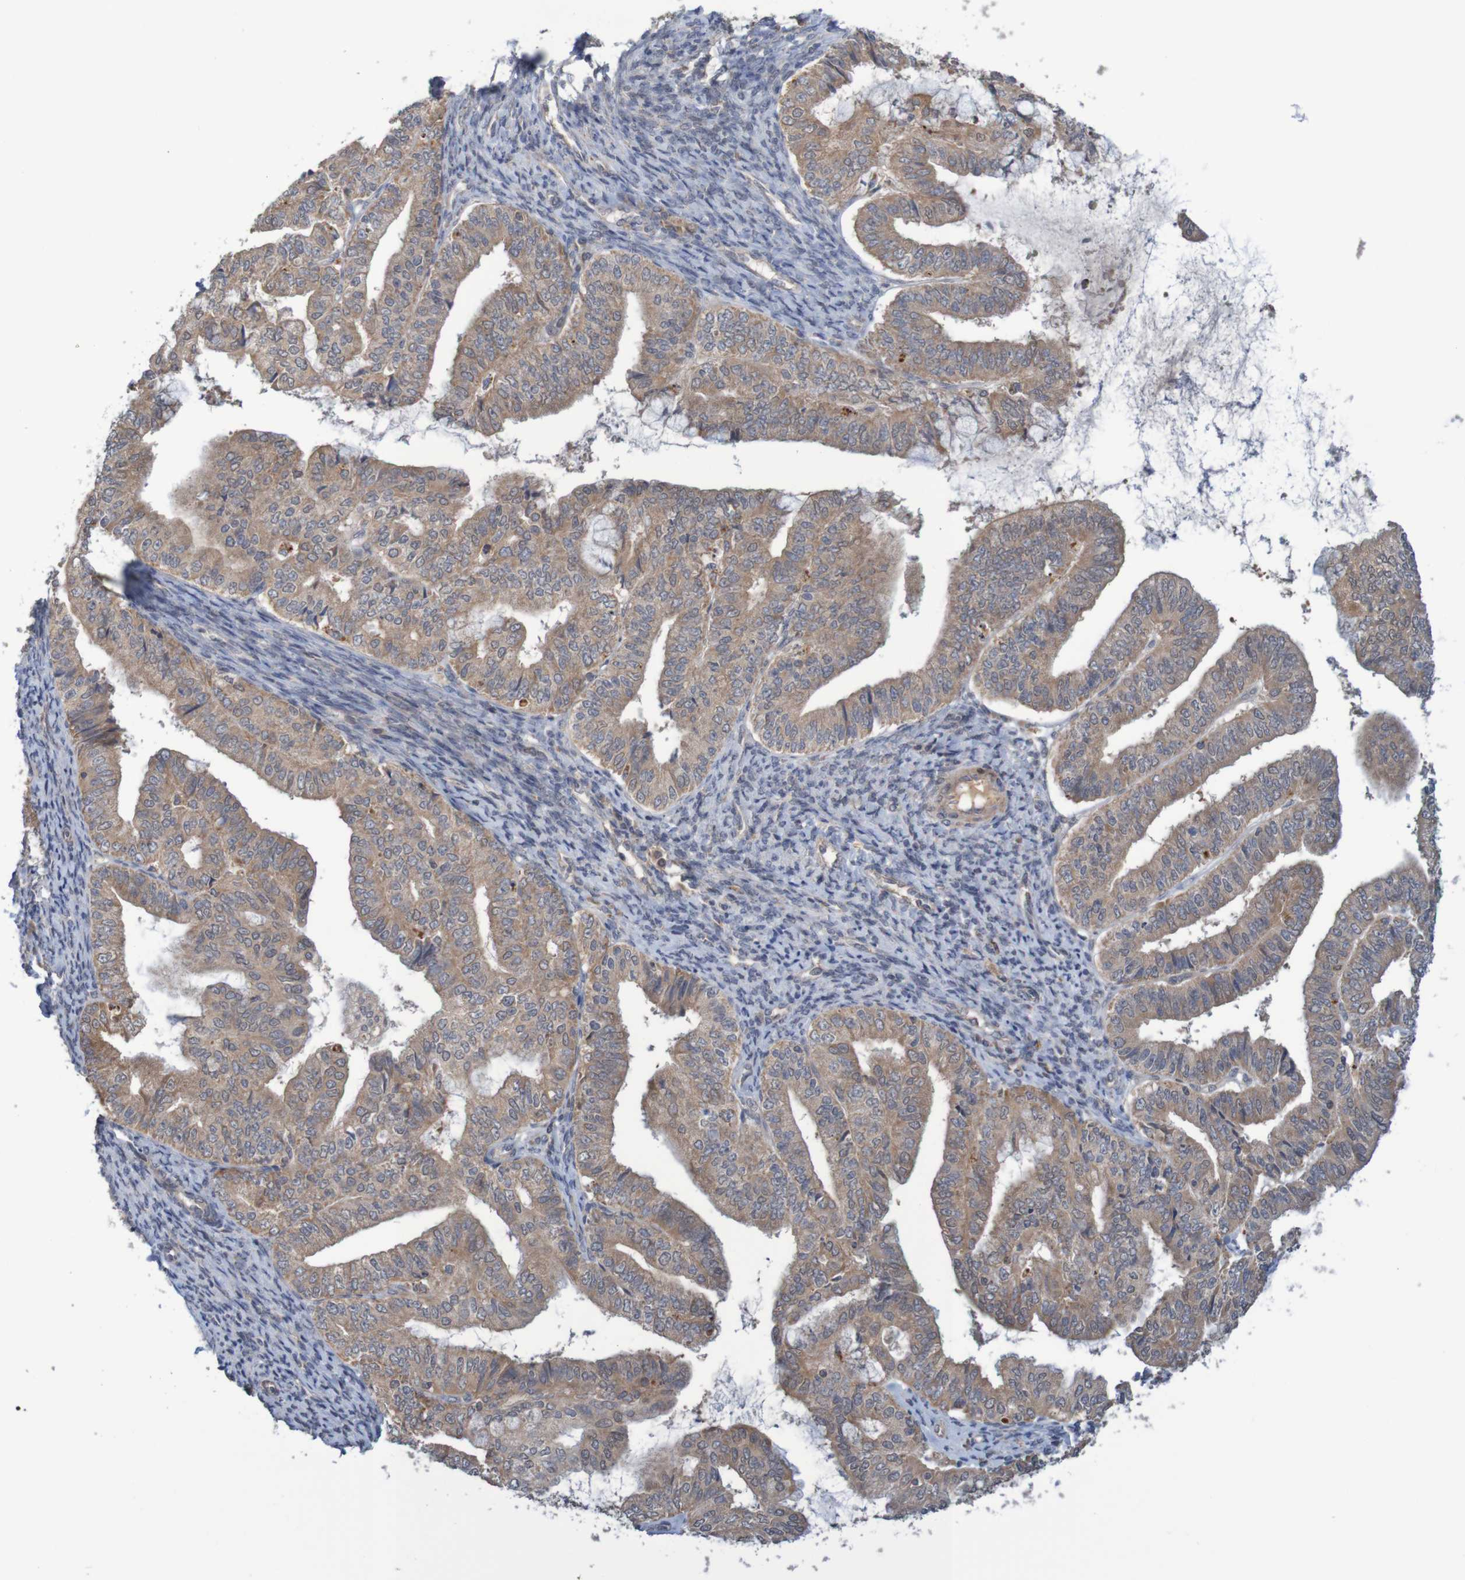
{"staining": {"intensity": "weak", "quantity": ">75%", "location": "cytoplasmic/membranous"}, "tissue": "endometrial cancer", "cell_type": "Tumor cells", "image_type": "cancer", "snomed": [{"axis": "morphology", "description": "Adenocarcinoma, NOS"}, {"axis": "topography", "description": "Endometrium"}], "caption": "Immunohistochemistry photomicrograph of adenocarcinoma (endometrial) stained for a protein (brown), which demonstrates low levels of weak cytoplasmic/membranous staining in approximately >75% of tumor cells.", "gene": "ANKK1", "patient": {"sex": "female", "age": 63}}